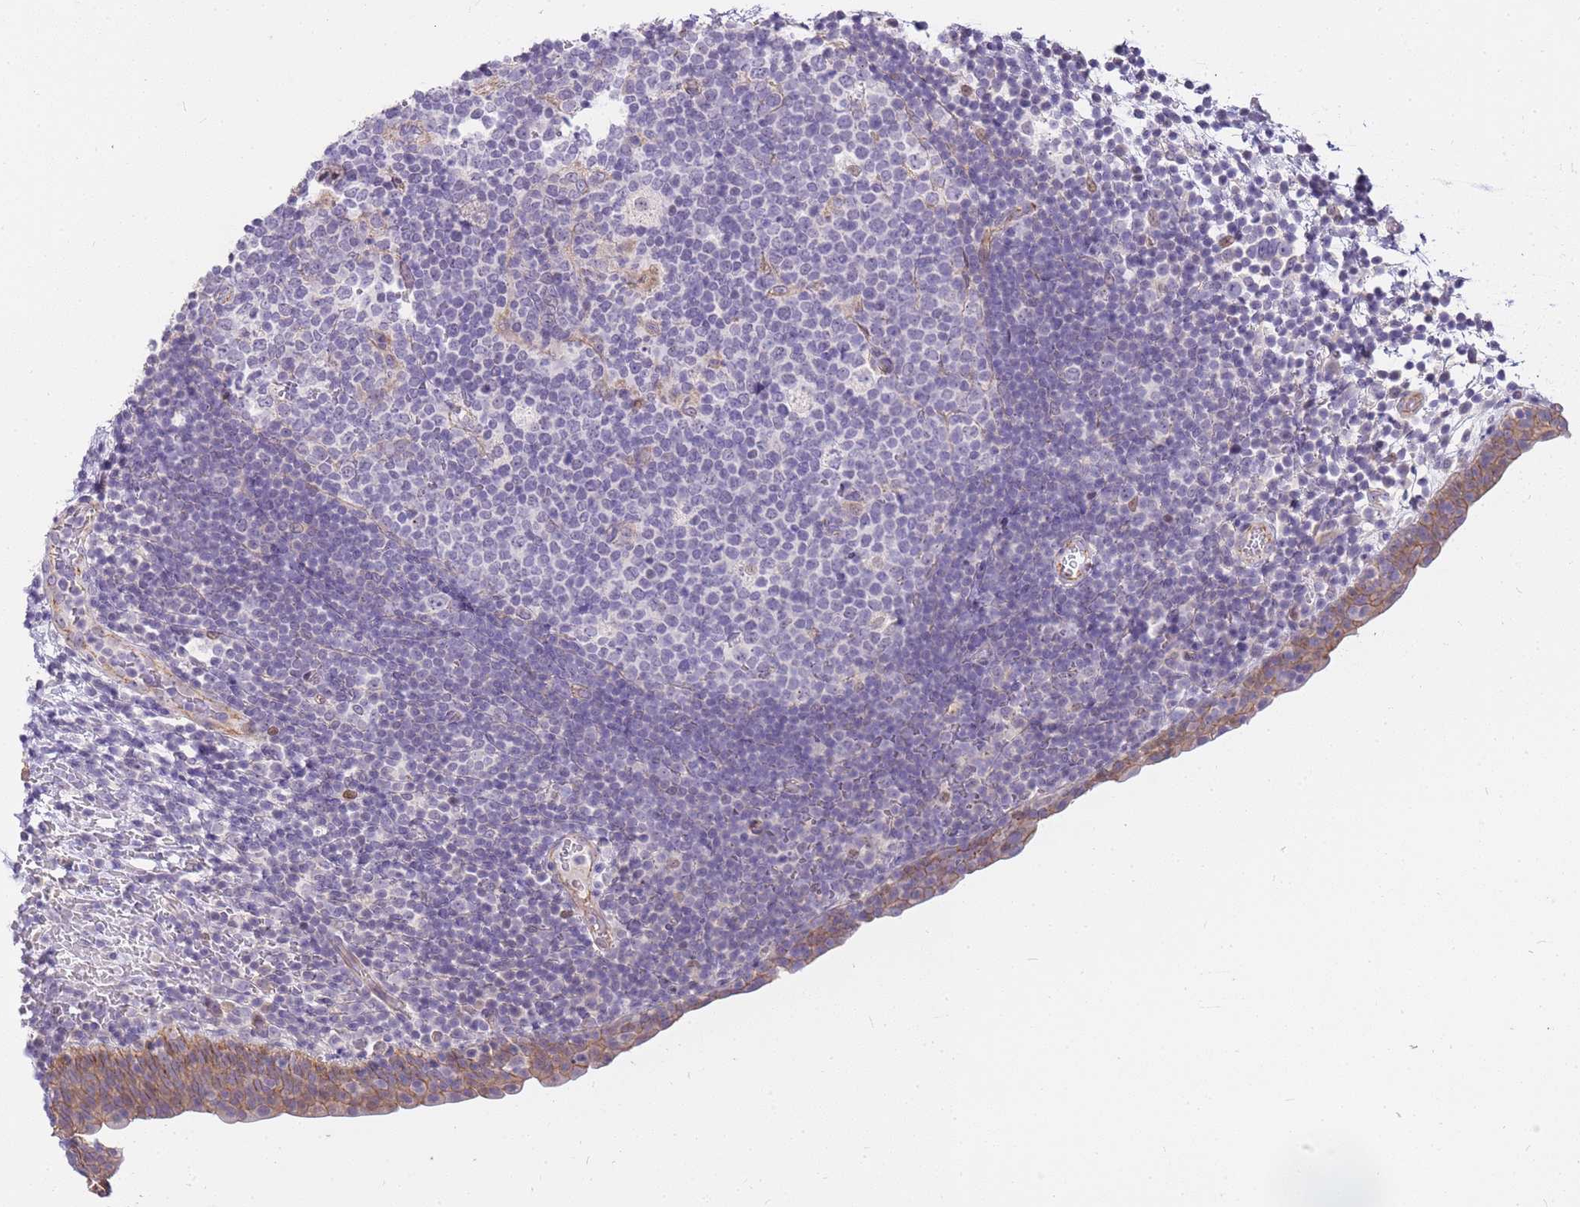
{"staining": {"intensity": "moderate", "quantity": ">75%", "location": "cytoplasmic/membranous"}, "tissue": "urinary bladder", "cell_type": "Urothelial cells", "image_type": "normal", "snomed": [{"axis": "morphology", "description": "Normal tissue, NOS"}, {"axis": "topography", "description": "Urinary bladder"}], "caption": "Immunohistochemistry photomicrograph of unremarkable urinary bladder stained for a protein (brown), which demonstrates medium levels of moderate cytoplasmic/membranous staining in about >75% of urothelial cells.", "gene": "CLBA1", "patient": {"sex": "male", "age": 83}}